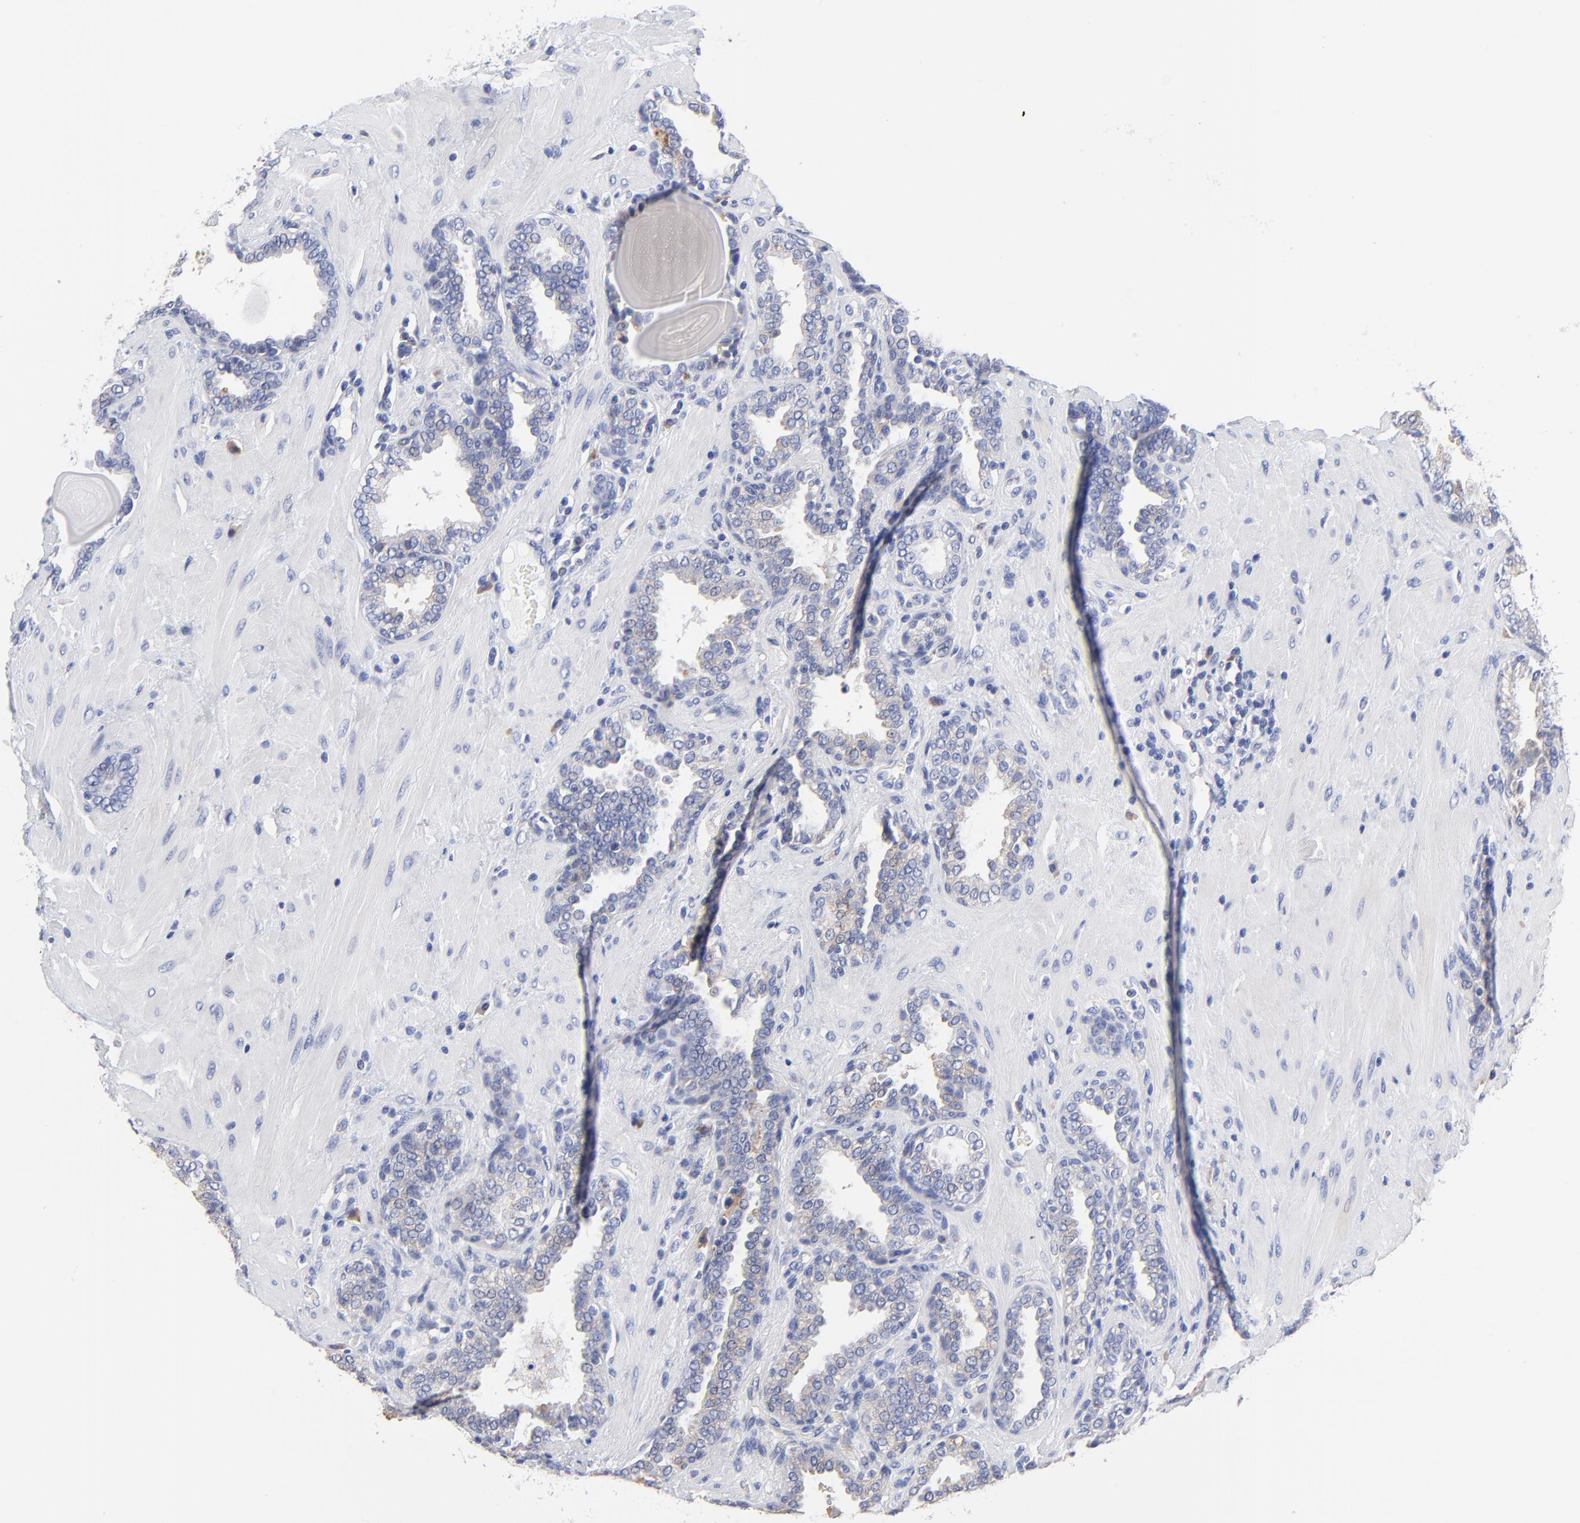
{"staining": {"intensity": "weak", "quantity": "25%-75%", "location": "cytoplasmic/membranous"}, "tissue": "prostate", "cell_type": "Glandular cells", "image_type": "normal", "snomed": [{"axis": "morphology", "description": "Normal tissue, NOS"}, {"axis": "topography", "description": "Prostate"}], "caption": "The micrograph demonstrates a brown stain indicating the presence of a protein in the cytoplasmic/membranous of glandular cells in prostate.", "gene": "LAX1", "patient": {"sex": "male", "age": 51}}